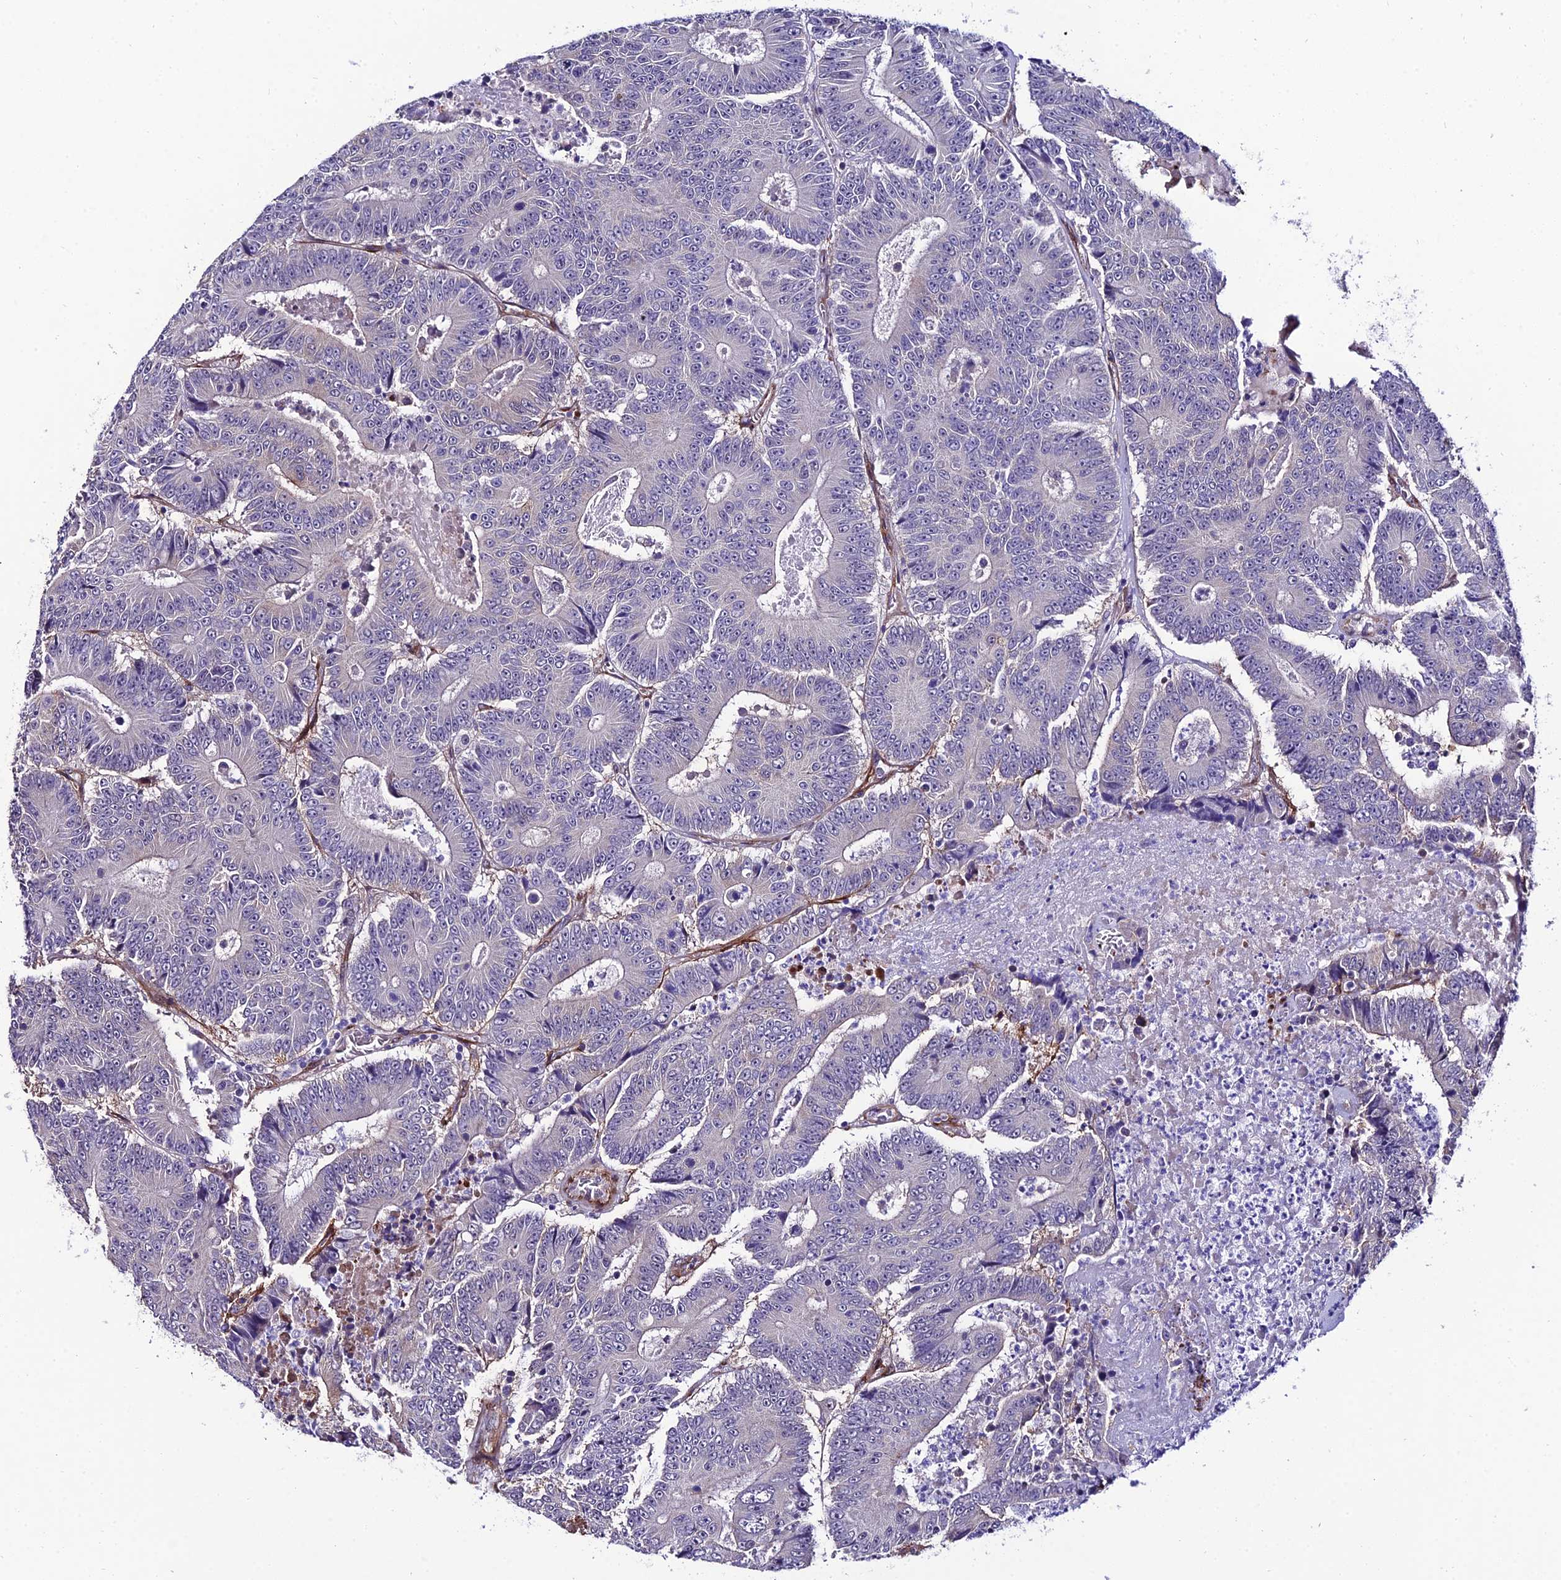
{"staining": {"intensity": "negative", "quantity": "none", "location": "none"}, "tissue": "colorectal cancer", "cell_type": "Tumor cells", "image_type": "cancer", "snomed": [{"axis": "morphology", "description": "Adenocarcinoma, NOS"}, {"axis": "topography", "description": "Colon"}], "caption": "Immunohistochemistry (IHC) image of colorectal cancer (adenocarcinoma) stained for a protein (brown), which reveals no positivity in tumor cells.", "gene": "SYT15", "patient": {"sex": "male", "age": 83}}